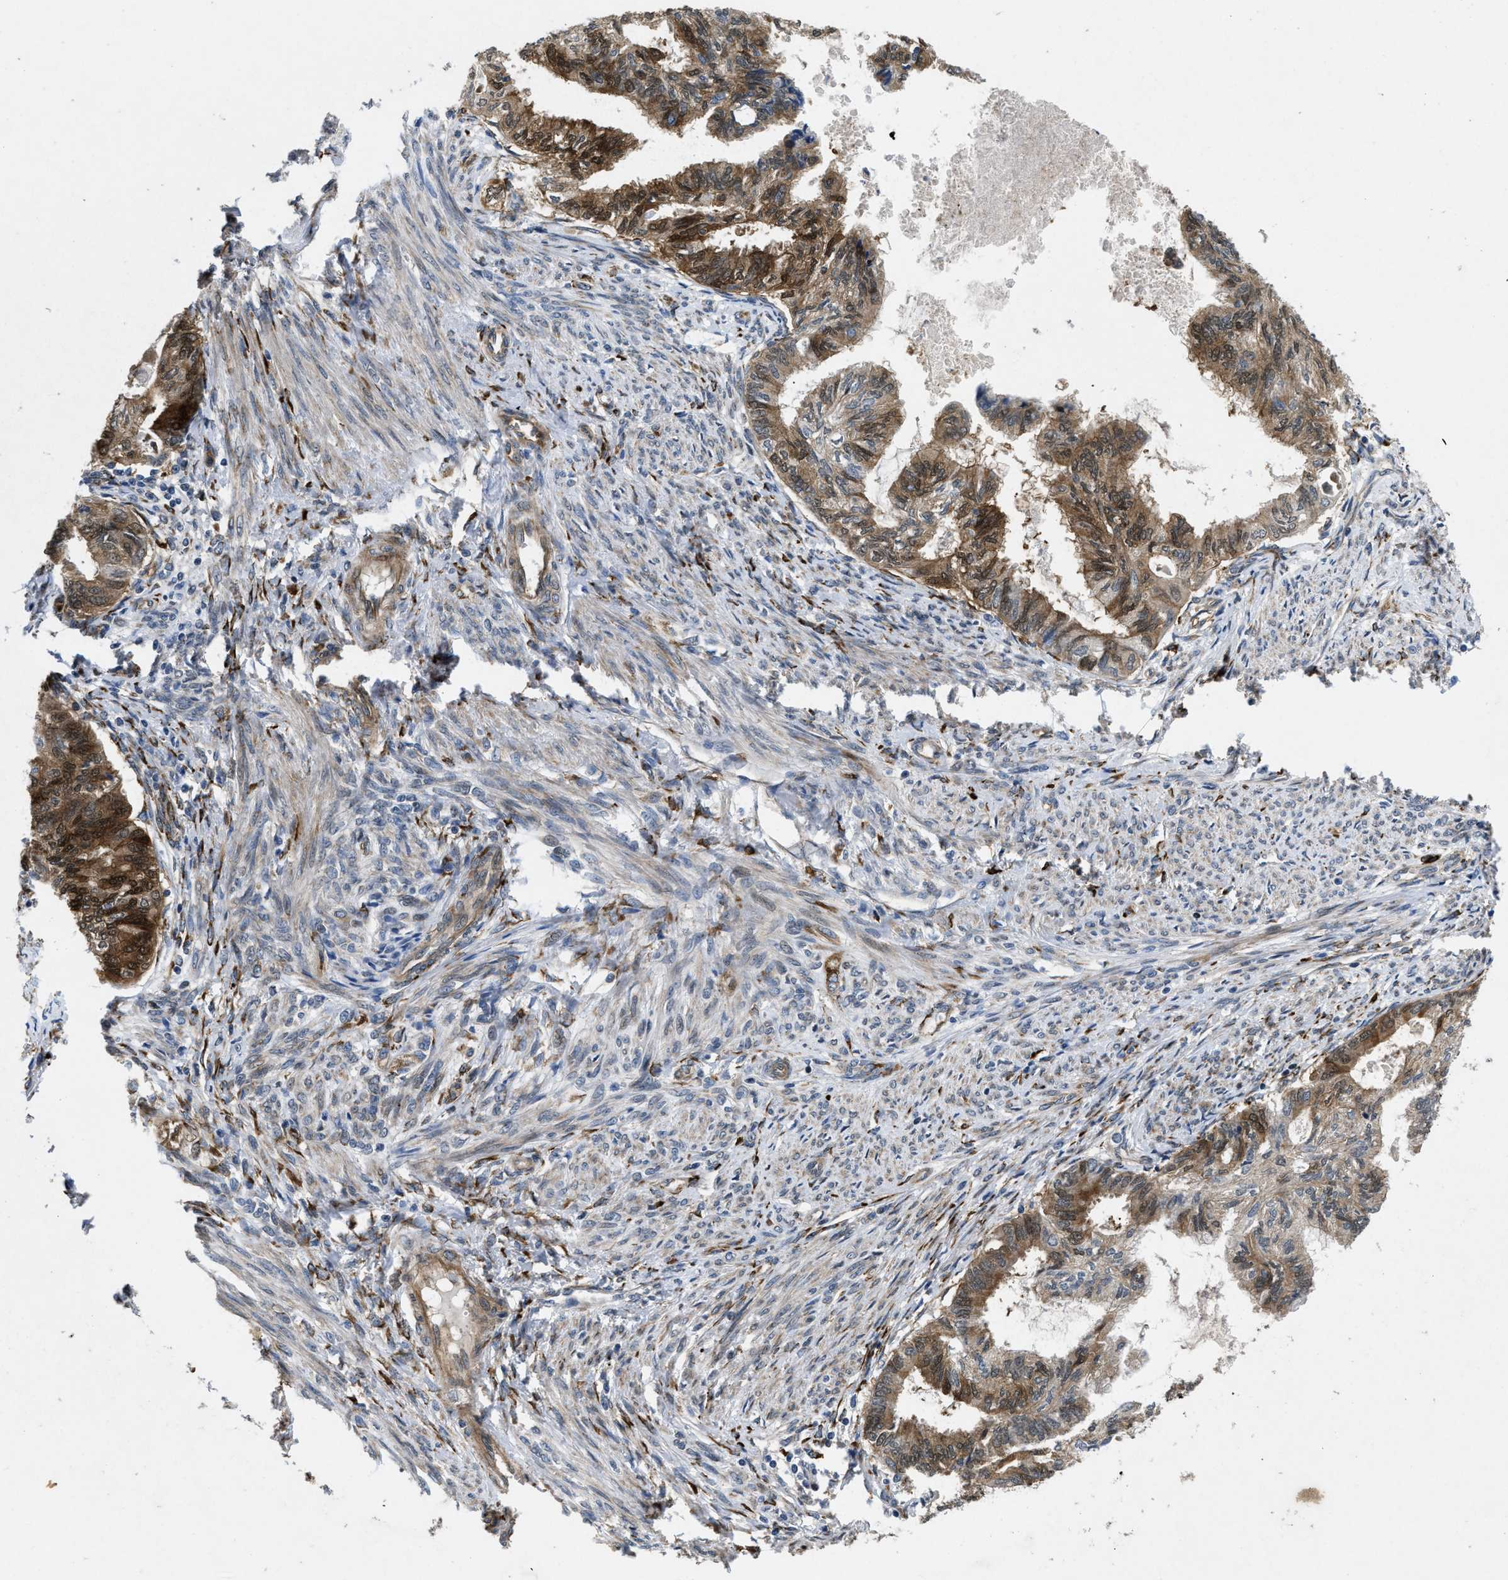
{"staining": {"intensity": "moderate", "quantity": ">75%", "location": "cytoplasmic/membranous,nuclear"}, "tissue": "cervical cancer", "cell_type": "Tumor cells", "image_type": "cancer", "snomed": [{"axis": "morphology", "description": "Normal tissue, NOS"}, {"axis": "morphology", "description": "Adenocarcinoma, NOS"}, {"axis": "topography", "description": "Cervix"}, {"axis": "topography", "description": "Endometrium"}], "caption": "Moderate cytoplasmic/membranous and nuclear expression for a protein is identified in about >75% of tumor cells of cervical cancer using immunohistochemistry (IHC).", "gene": "HSPA12B", "patient": {"sex": "female", "age": 86}}